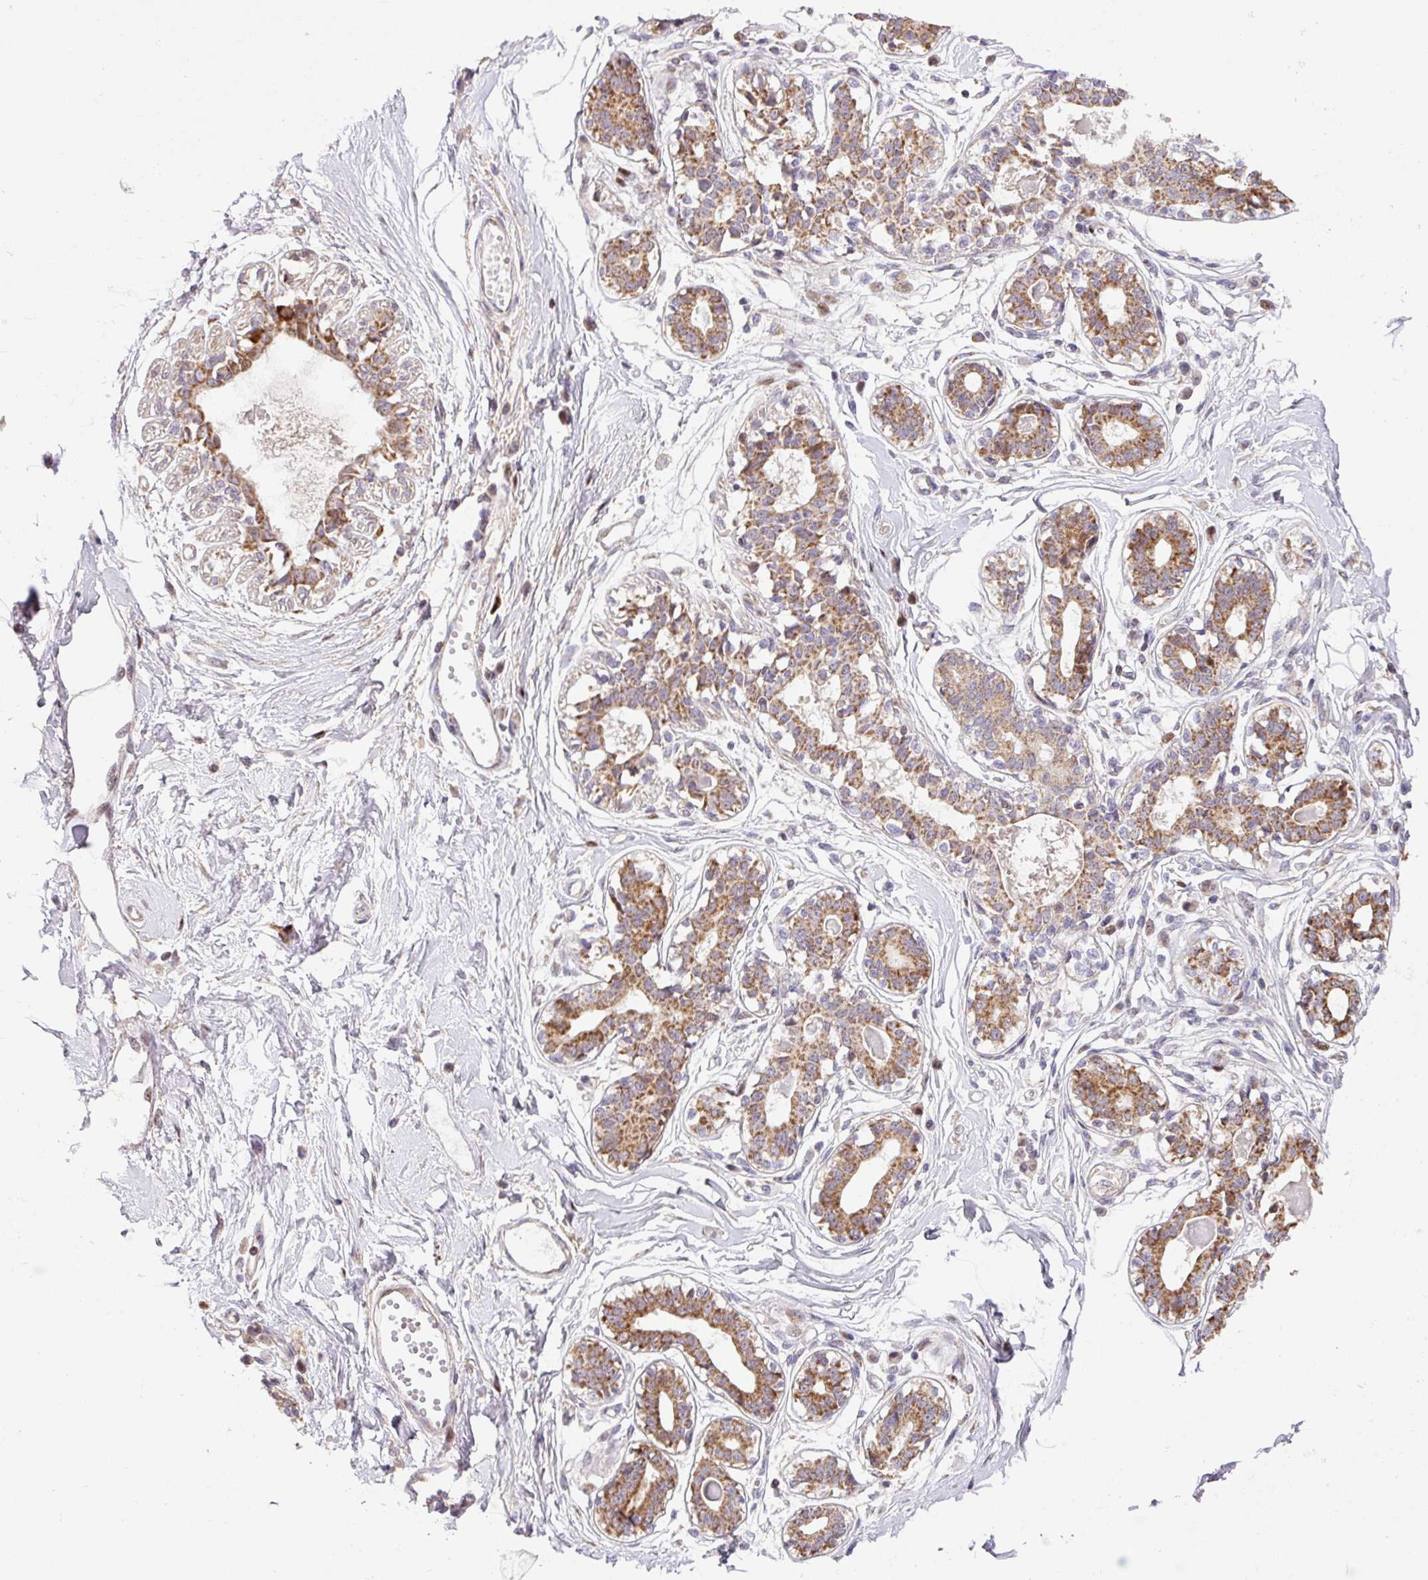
{"staining": {"intensity": "weak", "quantity": "25%-75%", "location": "cytoplasmic/membranous"}, "tissue": "breast", "cell_type": "Adipocytes", "image_type": "normal", "snomed": [{"axis": "morphology", "description": "Normal tissue, NOS"}, {"axis": "topography", "description": "Breast"}], "caption": "A photomicrograph of human breast stained for a protein displays weak cytoplasmic/membranous brown staining in adipocytes.", "gene": "ENSG00000269547", "patient": {"sex": "female", "age": 45}}